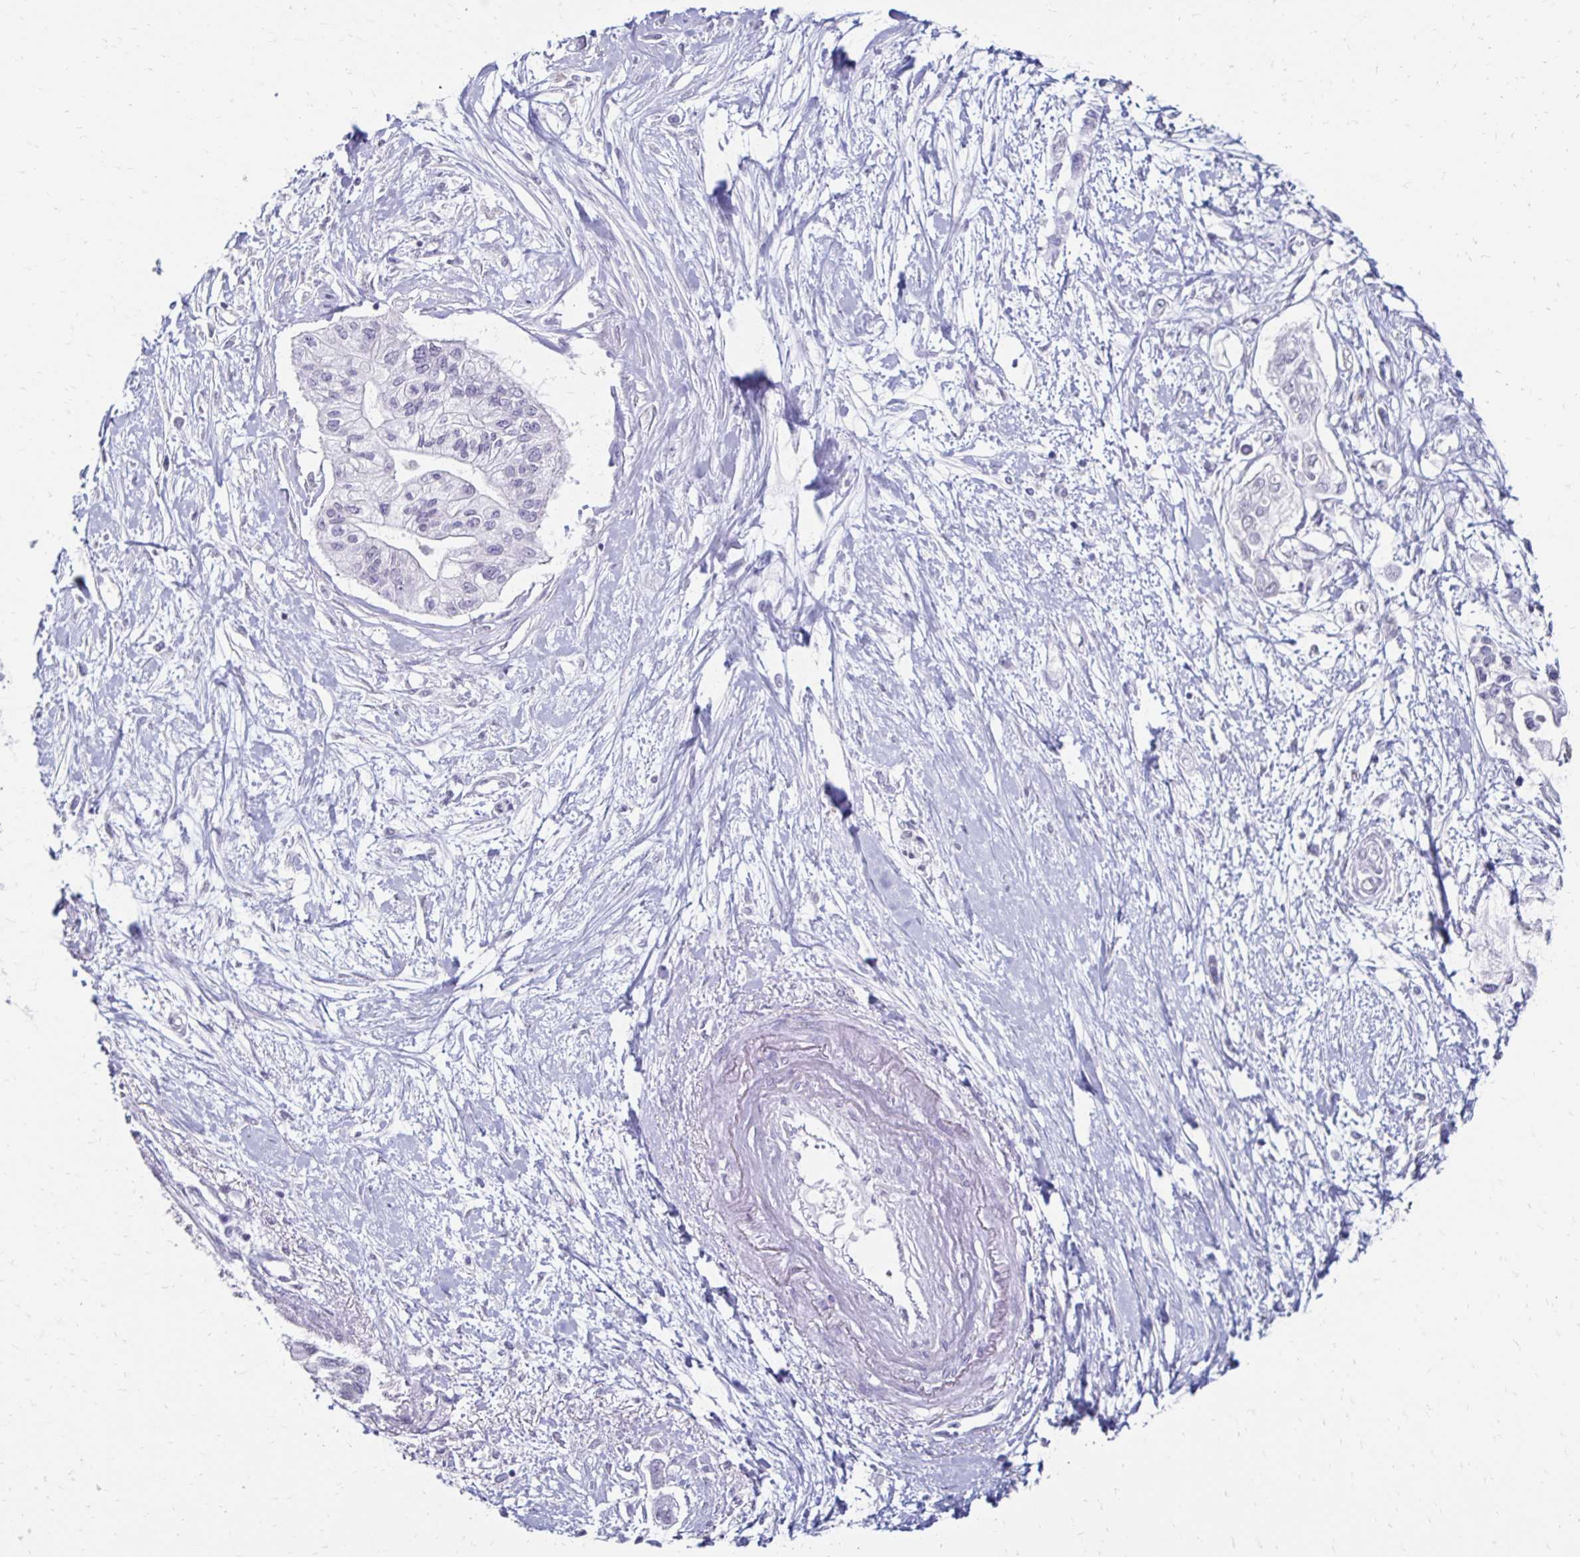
{"staining": {"intensity": "negative", "quantity": "none", "location": "none"}, "tissue": "pancreatic cancer", "cell_type": "Tumor cells", "image_type": "cancer", "snomed": [{"axis": "morphology", "description": "Adenocarcinoma, NOS"}, {"axis": "topography", "description": "Pancreas"}], "caption": "Pancreatic adenocarcinoma was stained to show a protein in brown. There is no significant staining in tumor cells. Nuclei are stained in blue.", "gene": "TOMM34", "patient": {"sex": "female", "age": 77}}